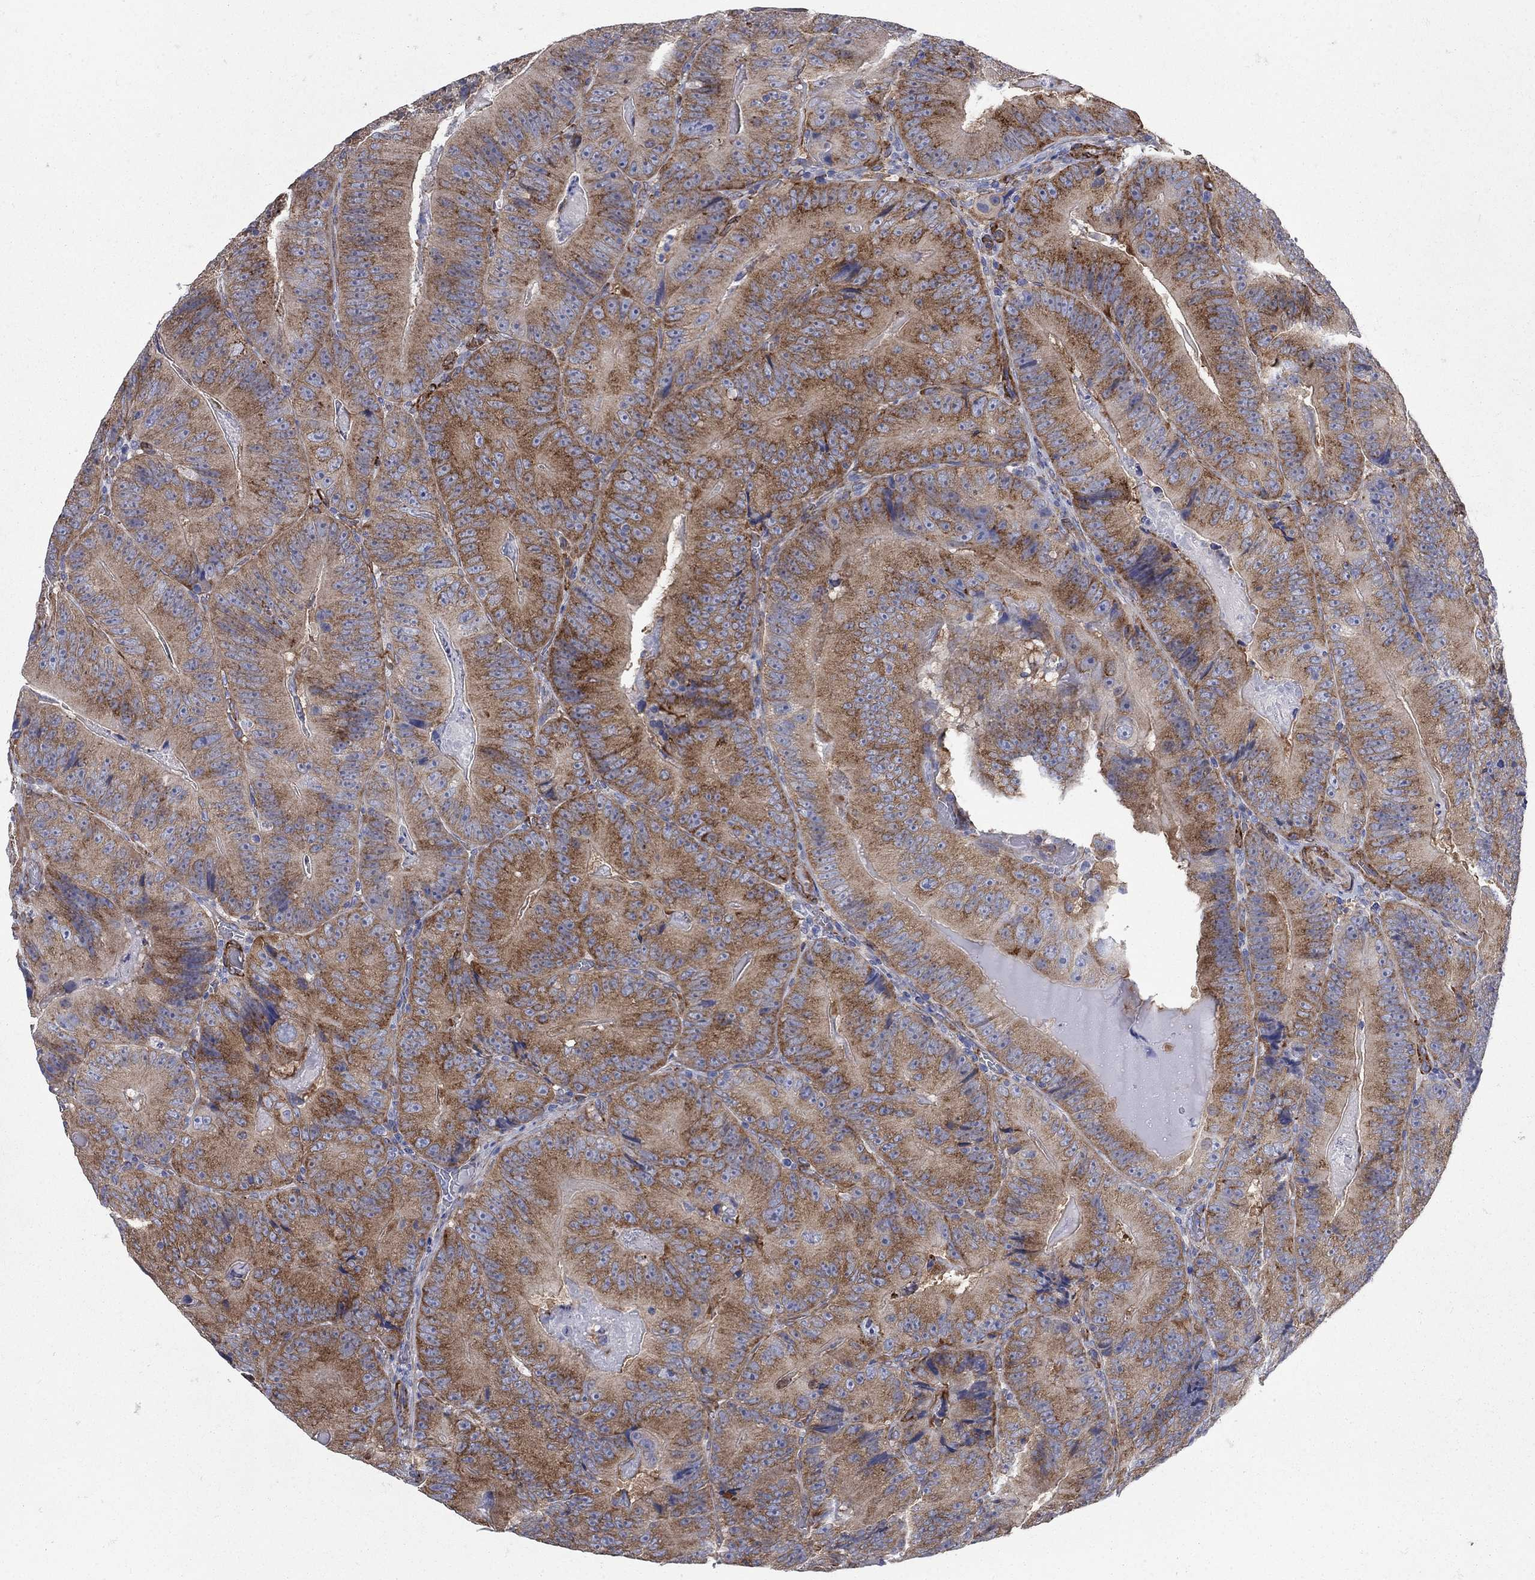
{"staining": {"intensity": "strong", "quantity": ">75%", "location": "cytoplasmic/membranous"}, "tissue": "colorectal cancer", "cell_type": "Tumor cells", "image_type": "cancer", "snomed": [{"axis": "morphology", "description": "Adenocarcinoma, NOS"}, {"axis": "topography", "description": "Colon"}], "caption": "This is a histology image of immunohistochemistry (IHC) staining of colorectal adenocarcinoma, which shows strong positivity in the cytoplasmic/membranous of tumor cells.", "gene": "SEPTIN8", "patient": {"sex": "female", "age": 86}}